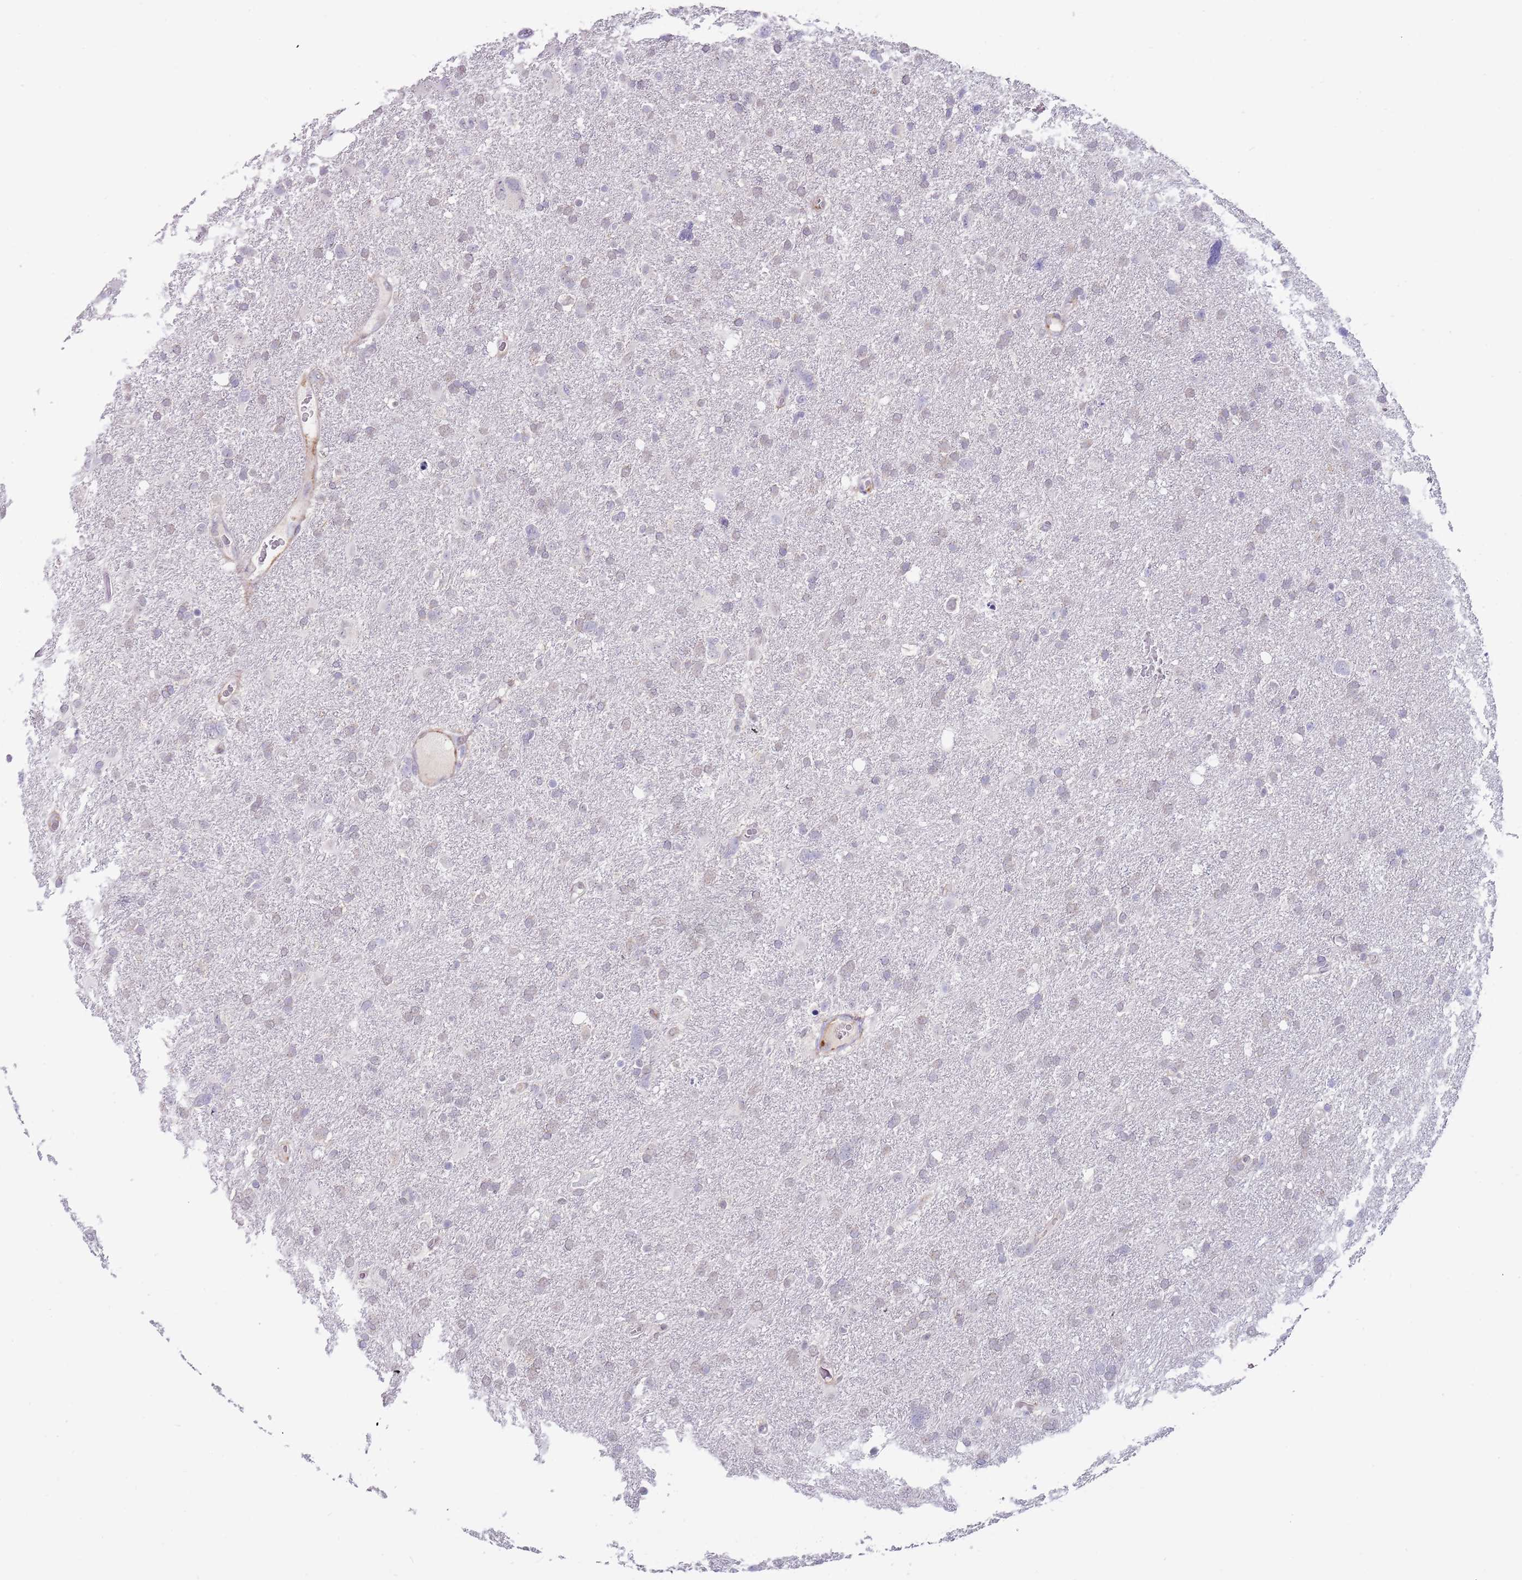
{"staining": {"intensity": "negative", "quantity": "none", "location": "none"}, "tissue": "glioma", "cell_type": "Tumor cells", "image_type": "cancer", "snomed": [{"axis": "morphology", "description": "Glioma, malignant, High grade"}, {"axis": "topography", "description": "Brain"}], "caption": "The histopathology image shows no significant positivity in tumor cells of malignant high-grade glioma.", "gene": "TNRC6C", "patient": {"sex": "male", "age": 61}}